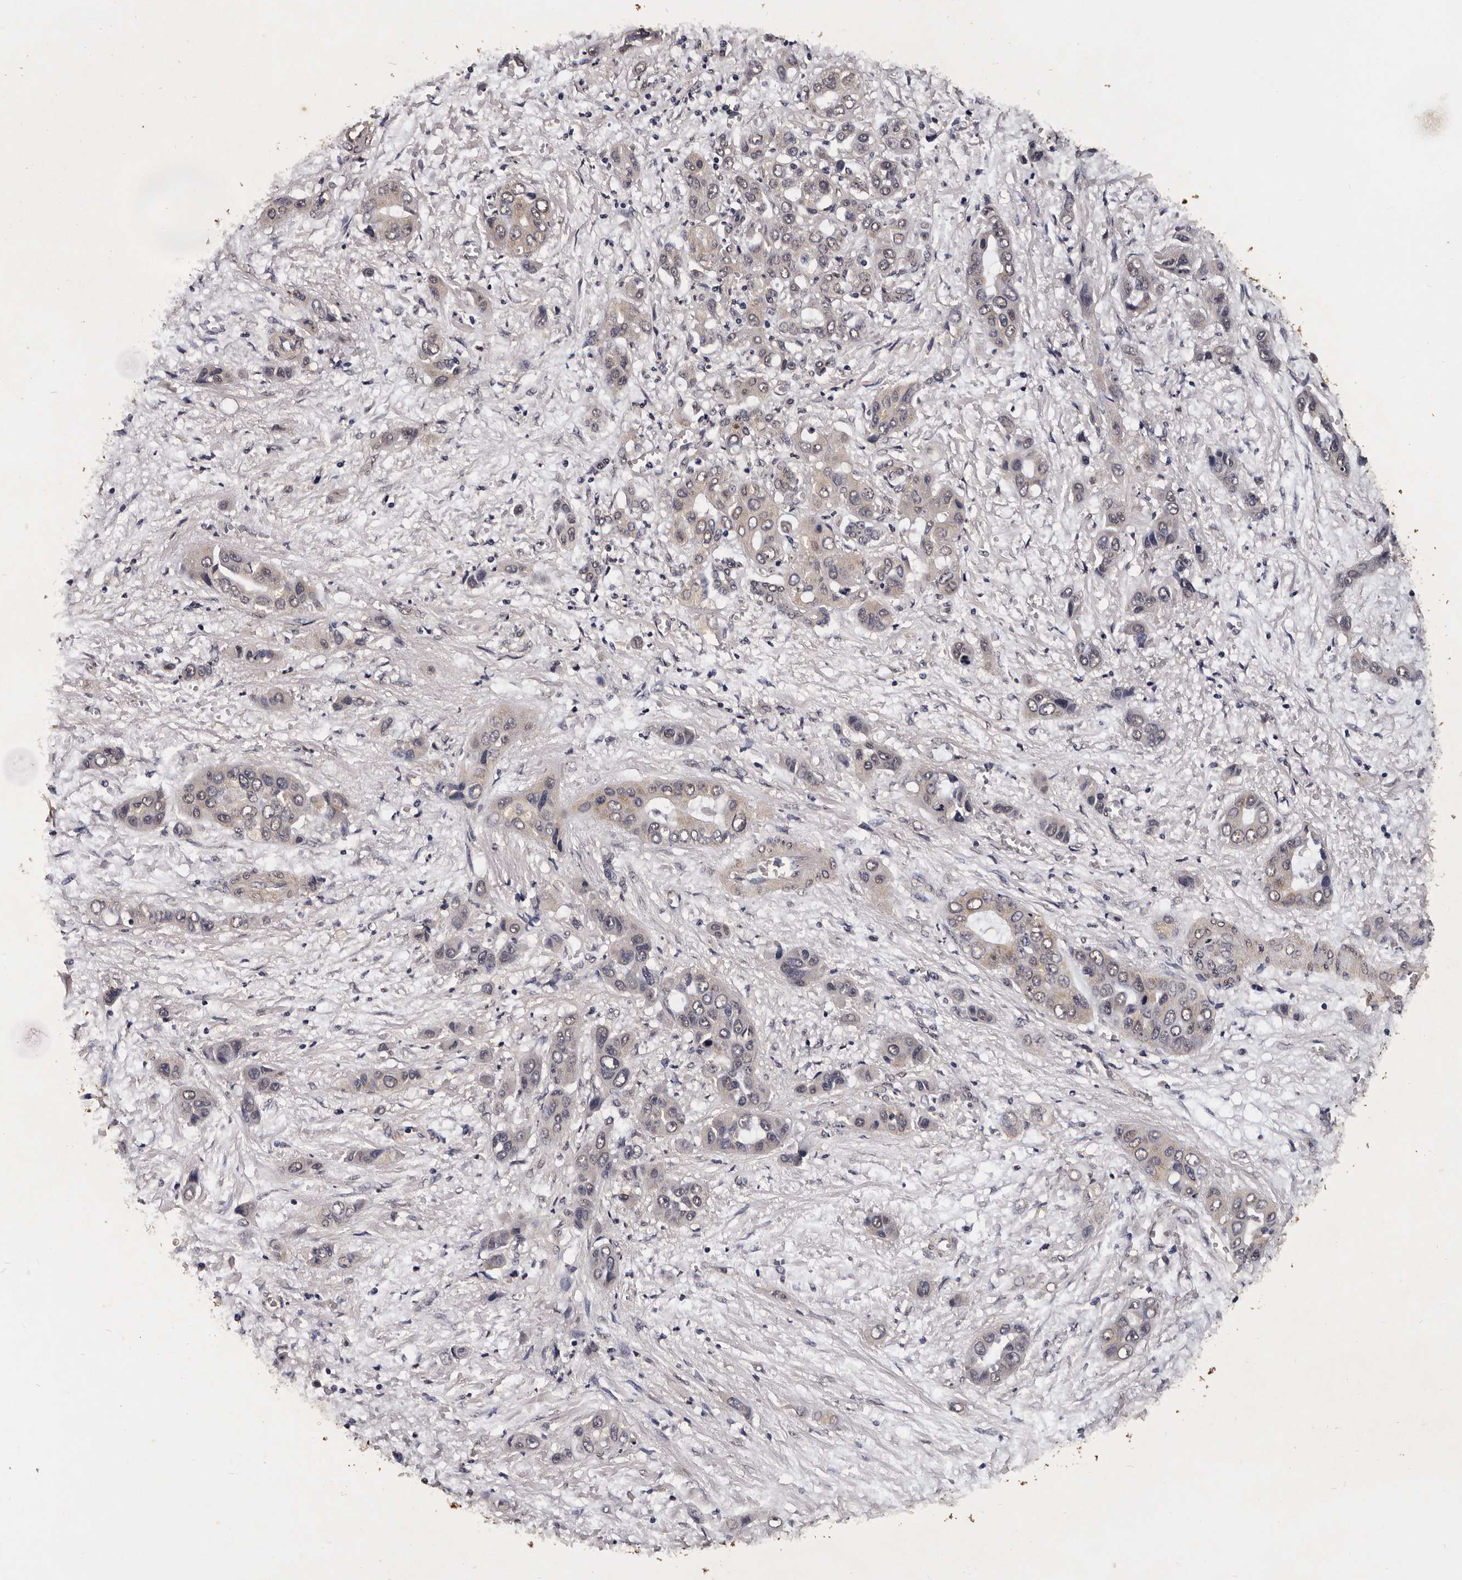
{"staining": {"intensity": "negative", "quantity": "none", "location": "none"}, "tissue": "liver cancer", "cell_type": "Tumor cells", "image_type": "cancer", "snomed": [{"axis": "morphology", "description": "Cholangiocarcinoma"}, {"axis": "topography", "description": "Liver"}], "caption": "Protein analysis of cholangiocarcinoma (liver) displays no significant staining in tumor cells.", "gene": "PARS2", "patient": {"sex": "female", "age": 52}}